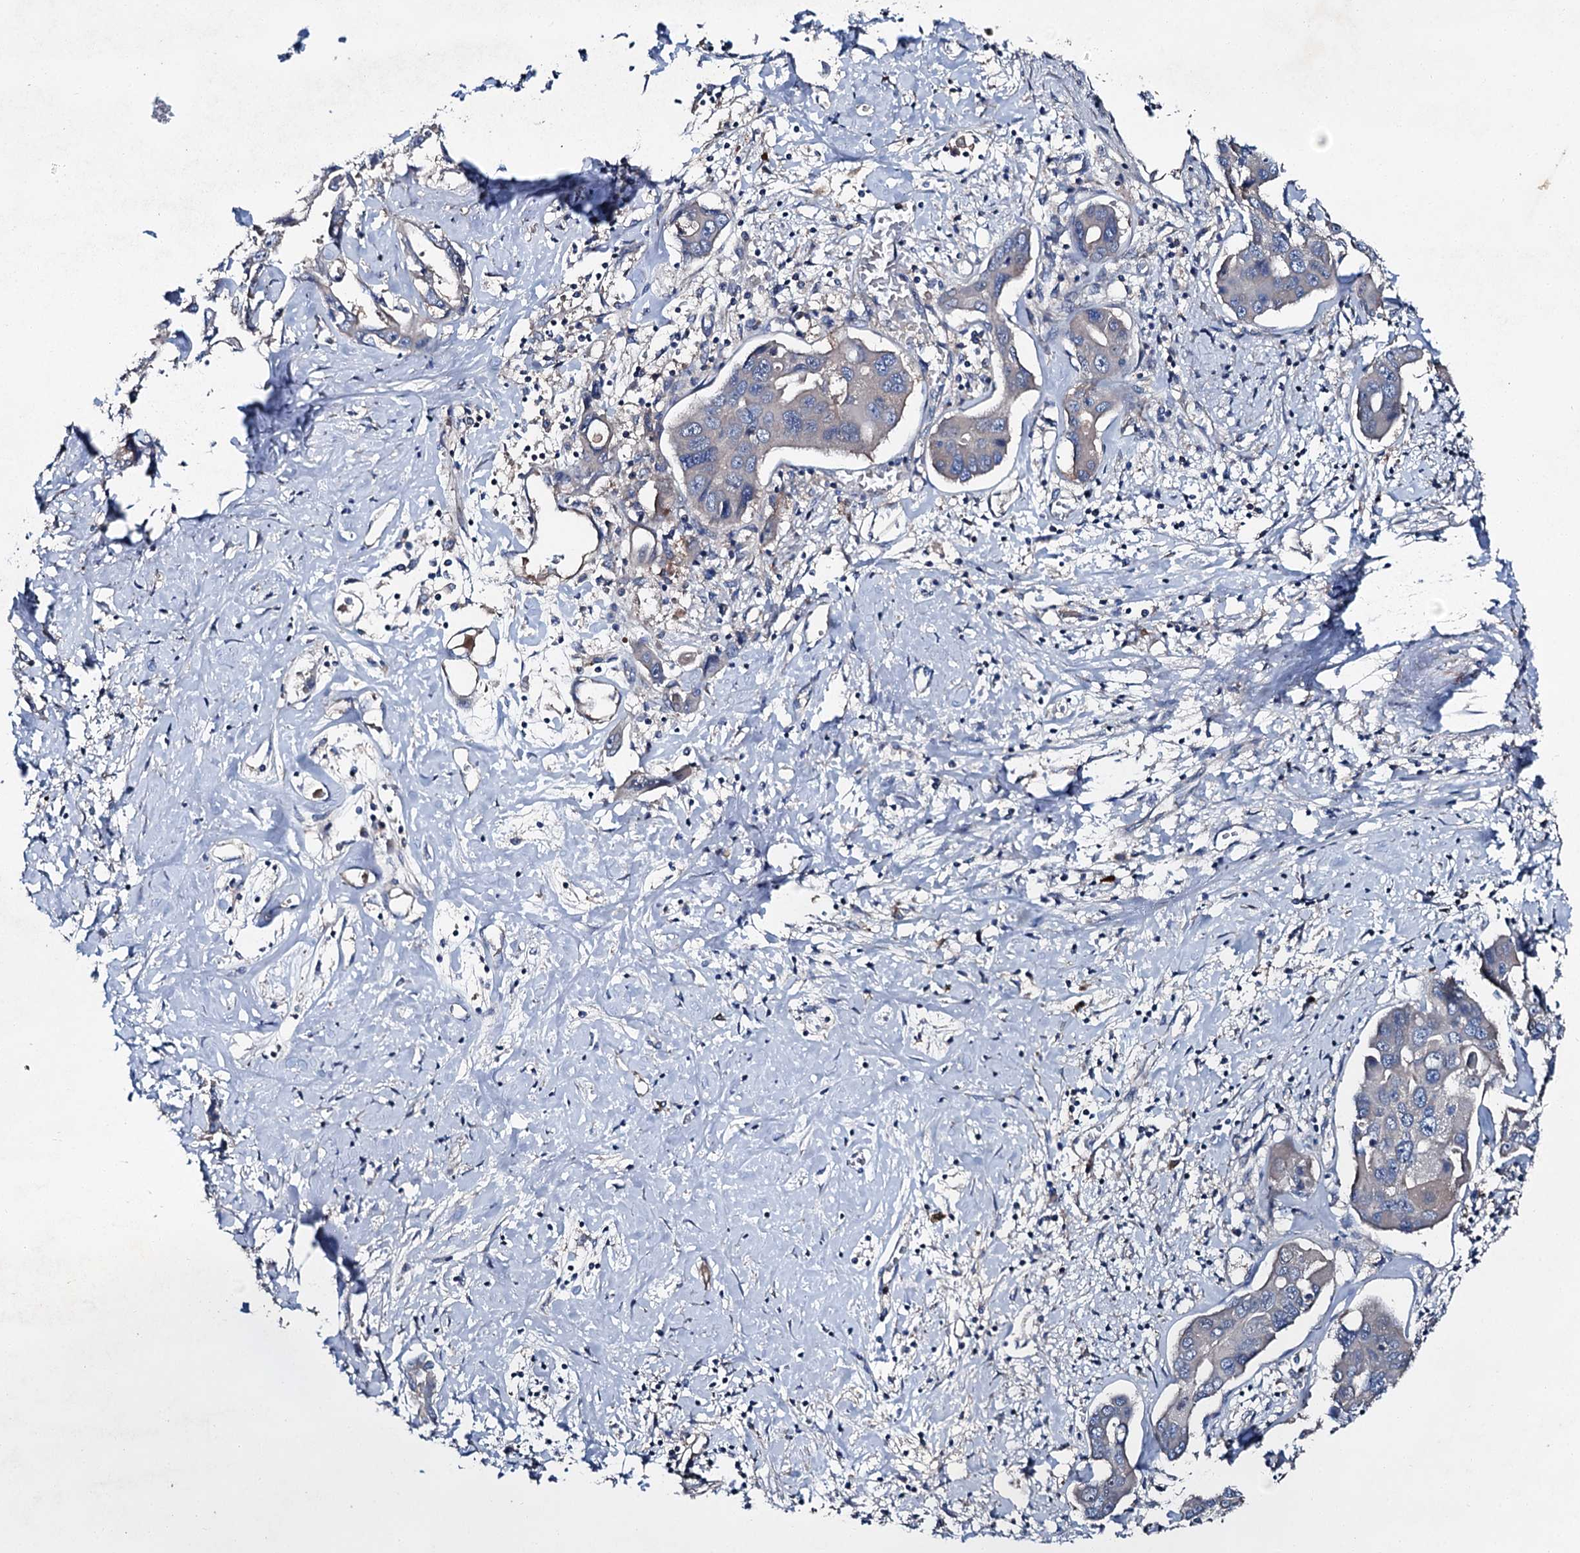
{"staining": {"intensity": "negative", "quantity": "none", "location": "none"}, "tissue": "liver cancer", "cell_type": "Tumor cells", "image_type": "cancer", "snomed": [{"axis": "morphology", "description": "Cholangiocarcinoma"}, {"axis": "topography", "description": "Liver"}], "caption": "Tumor cells show no significant protein staining in liver cancer (cholangiocarcinoma). The staining was performed using DAB to visualize the protein expression in brown, while the nuclei were stained in blue with hematoxylin (Magnification: 20x).", "gene": "SLC22A25", "patient": {"sex": "male", "age": 59}}